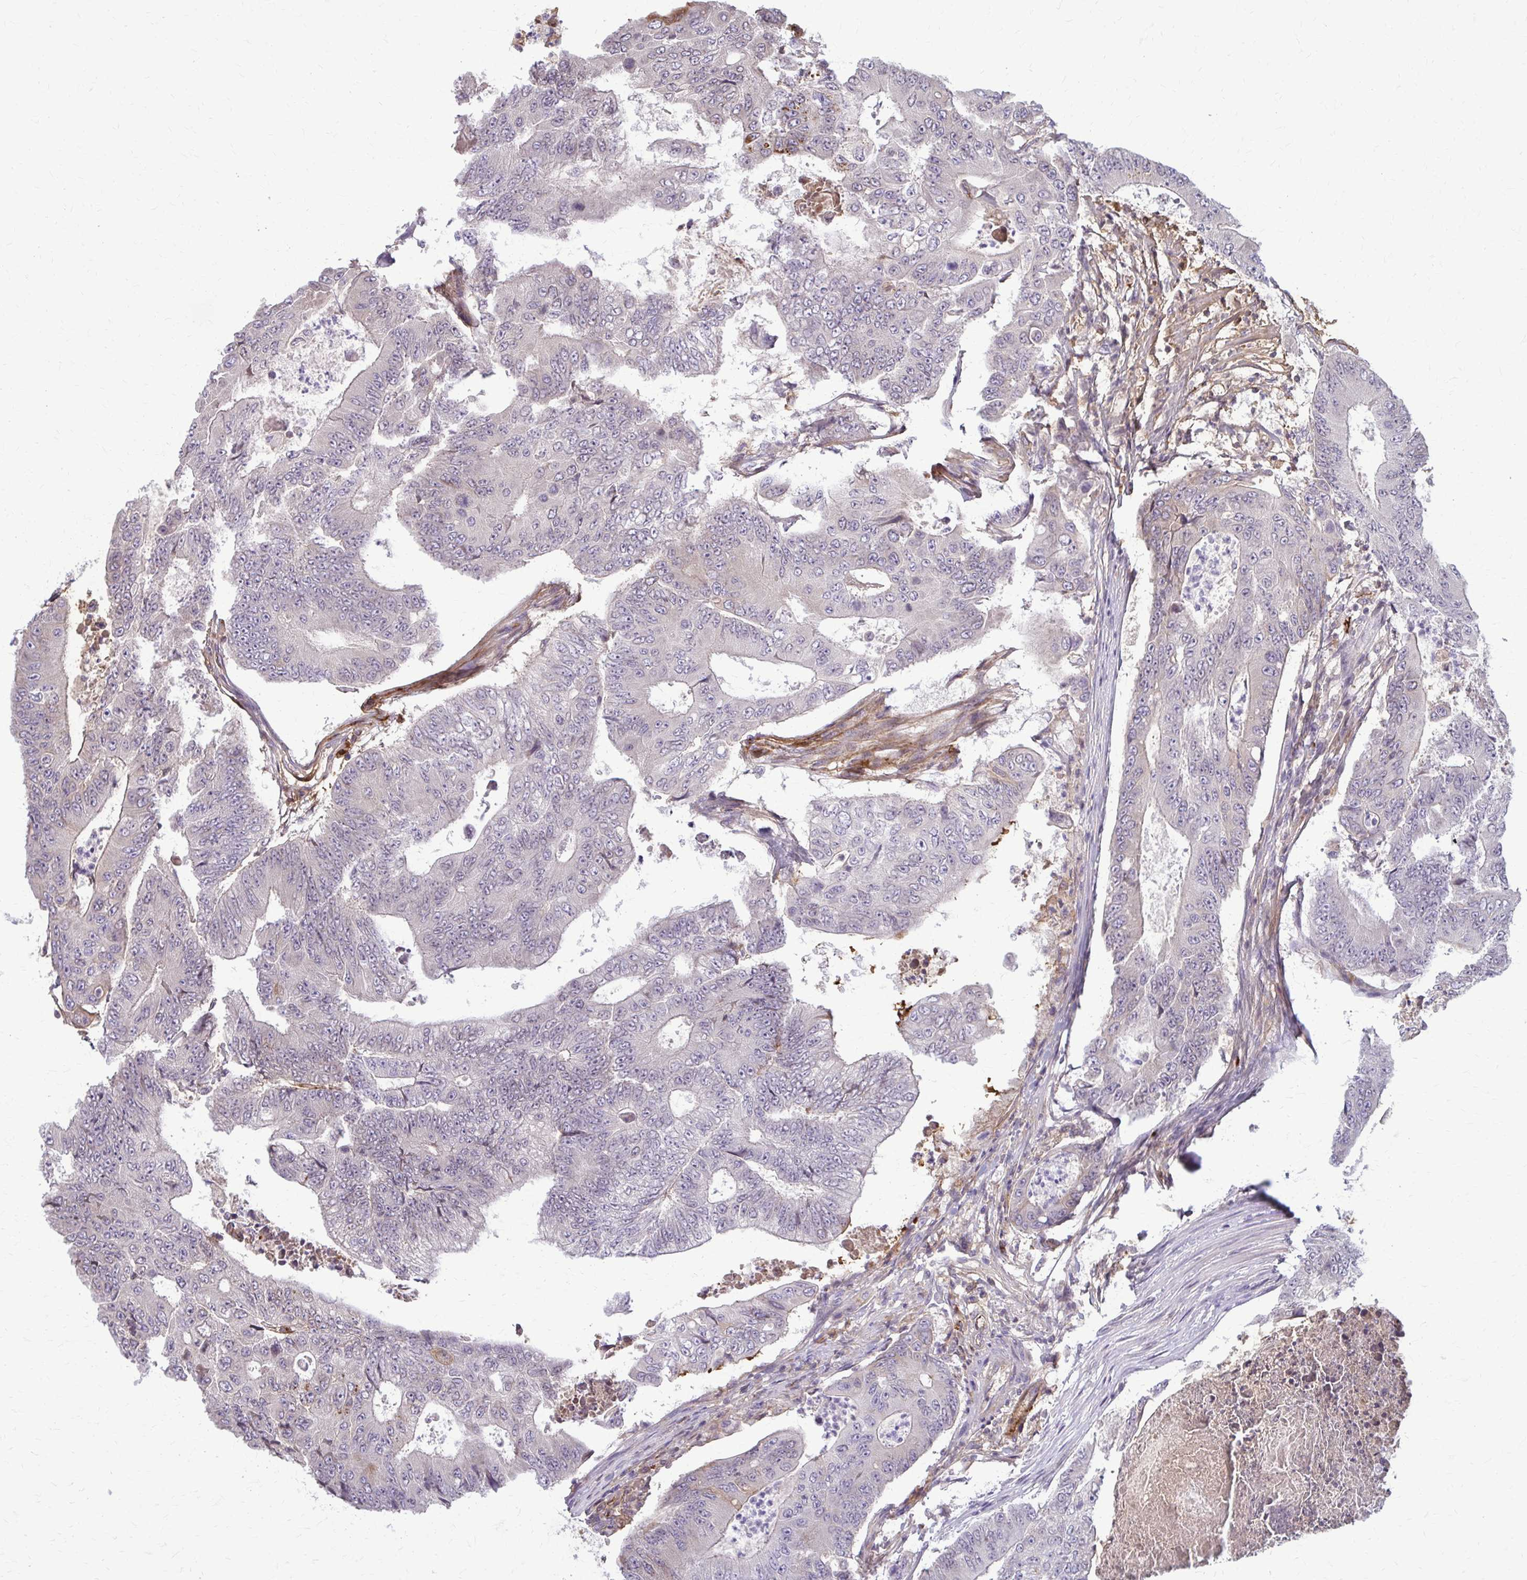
{"staining": {"intensity": "negative", "quantity": "none", "location": "none"}, "tissue": "colorectal cancer", "cell_type": "Tumor cells", "image_type": "cancer", "snomed": [{"axis": "morphology", "description": "Adenocarcinoma, NOS"}, {"axis": "topography", "description": "Colon"}], "caption": "DAB immunohistochemical staining of colorectal cancer (adenocarcinoma) exhibits no significant positivity in tumor cells.", "gene": "MCRIP2", "patient": {"sex": "female", "age": 48}}